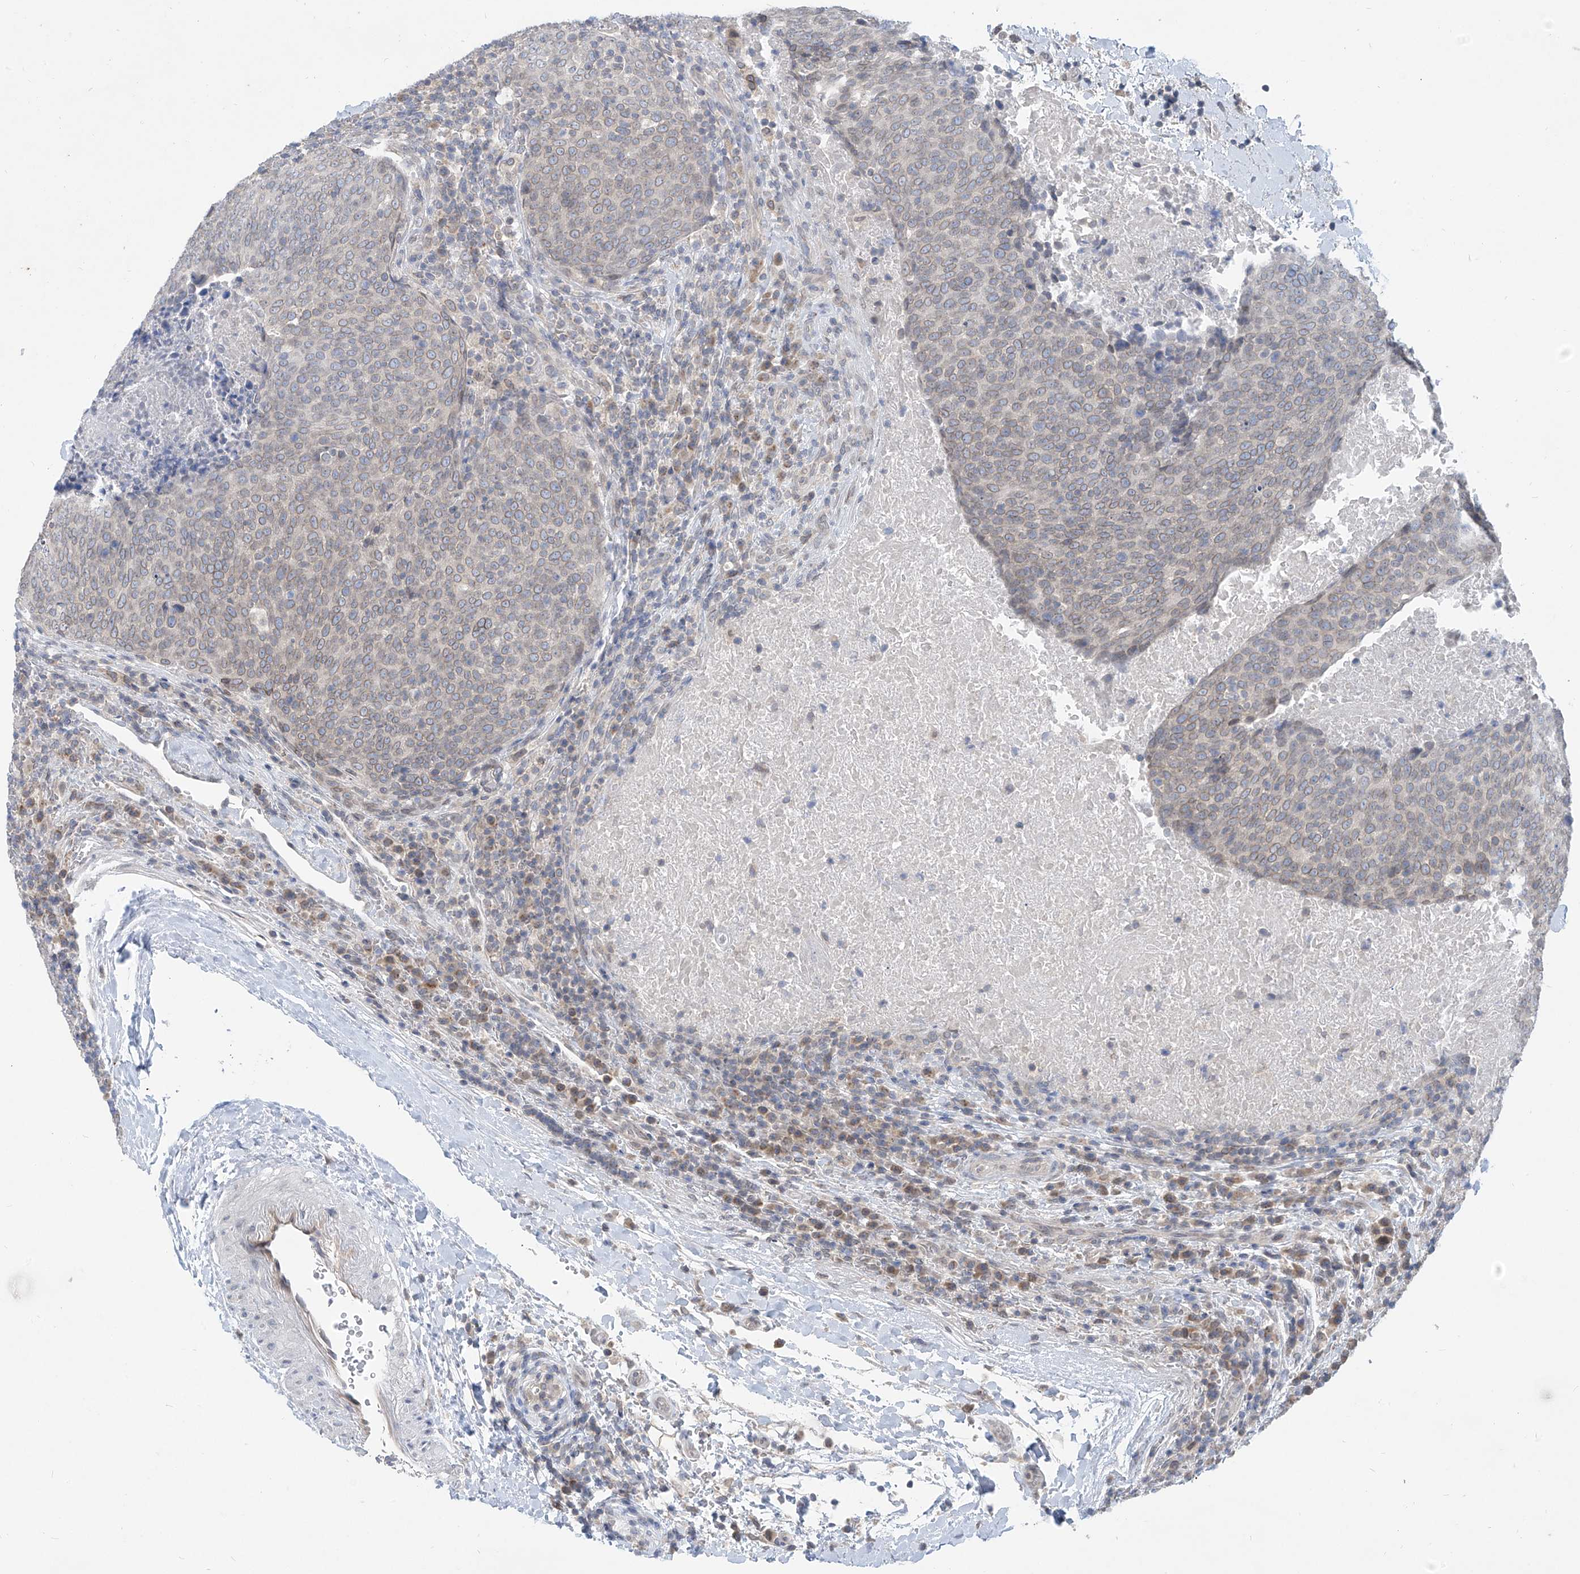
{"staining": {"intensity": "weak", "quantity": "25%-75%", "location": "cytoplasmic/membranous,nuclear"}, "tissue": "head and neck cancer", "cell_type": "Tumor cells", "image_type": "cancer", "snomed": [{"axis": "morphology", "description": "Squamous cell carcinoma, NOS"}, {"axis": "morphology", "description": "Squamous cell carcinoma, metastatic, NOS"}, {"axis": "topography", "description": "Lymph node"}, {"axis": "topography", "description": "Head-Neck"}], "caption": "Protein expression analysis of human head and neck metastatic squamous cell carcinoma reveals weak cytoplasmic/membranous and nuclear expression in about 25%-75% of tumor cells.", "gene": "KRTAP25-1", "patient": {"sex": "male", "age": 62}}